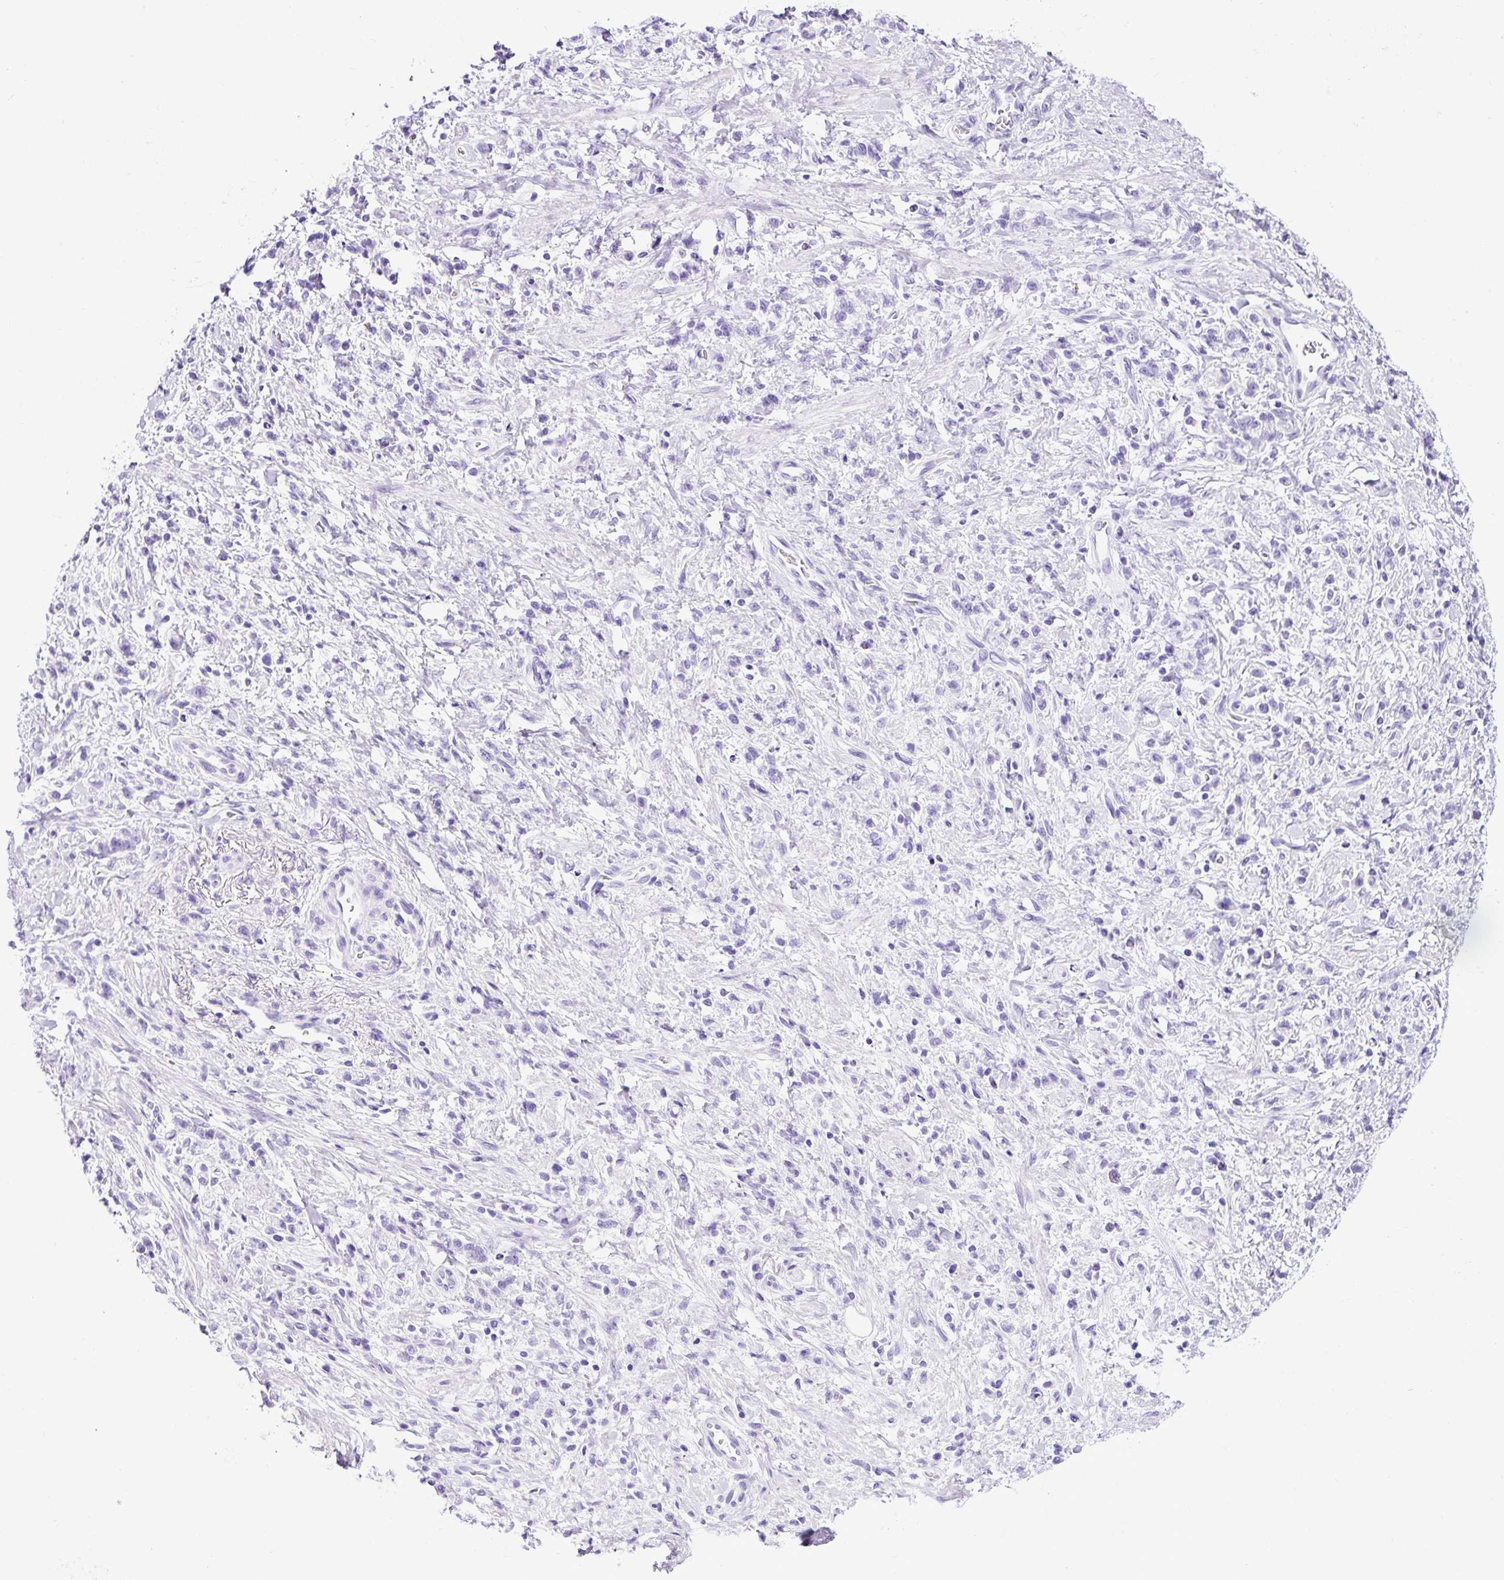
{"staining": {"intensity": "negative", "quantity": "none", "location": "none"}, "tissue": "stomach cancer", "cell_type": "Tumor cells", "image_type": "cancer", "snomed": [{"axis": "morphology", "description": "Adenocarcinoma, NOS"}, {"axis": "topography", "description": "Stomach"}], "caption": "A histopathology image of stomach adenocarcinoma stained for a protein exhibits no brown staining in tumor cells. The staining is performed using DAB brown chromogen with nuclei counter-stained in using hematoxylin.", "gene": "CEL", "patient": {"sex": "male", "age": 77}}